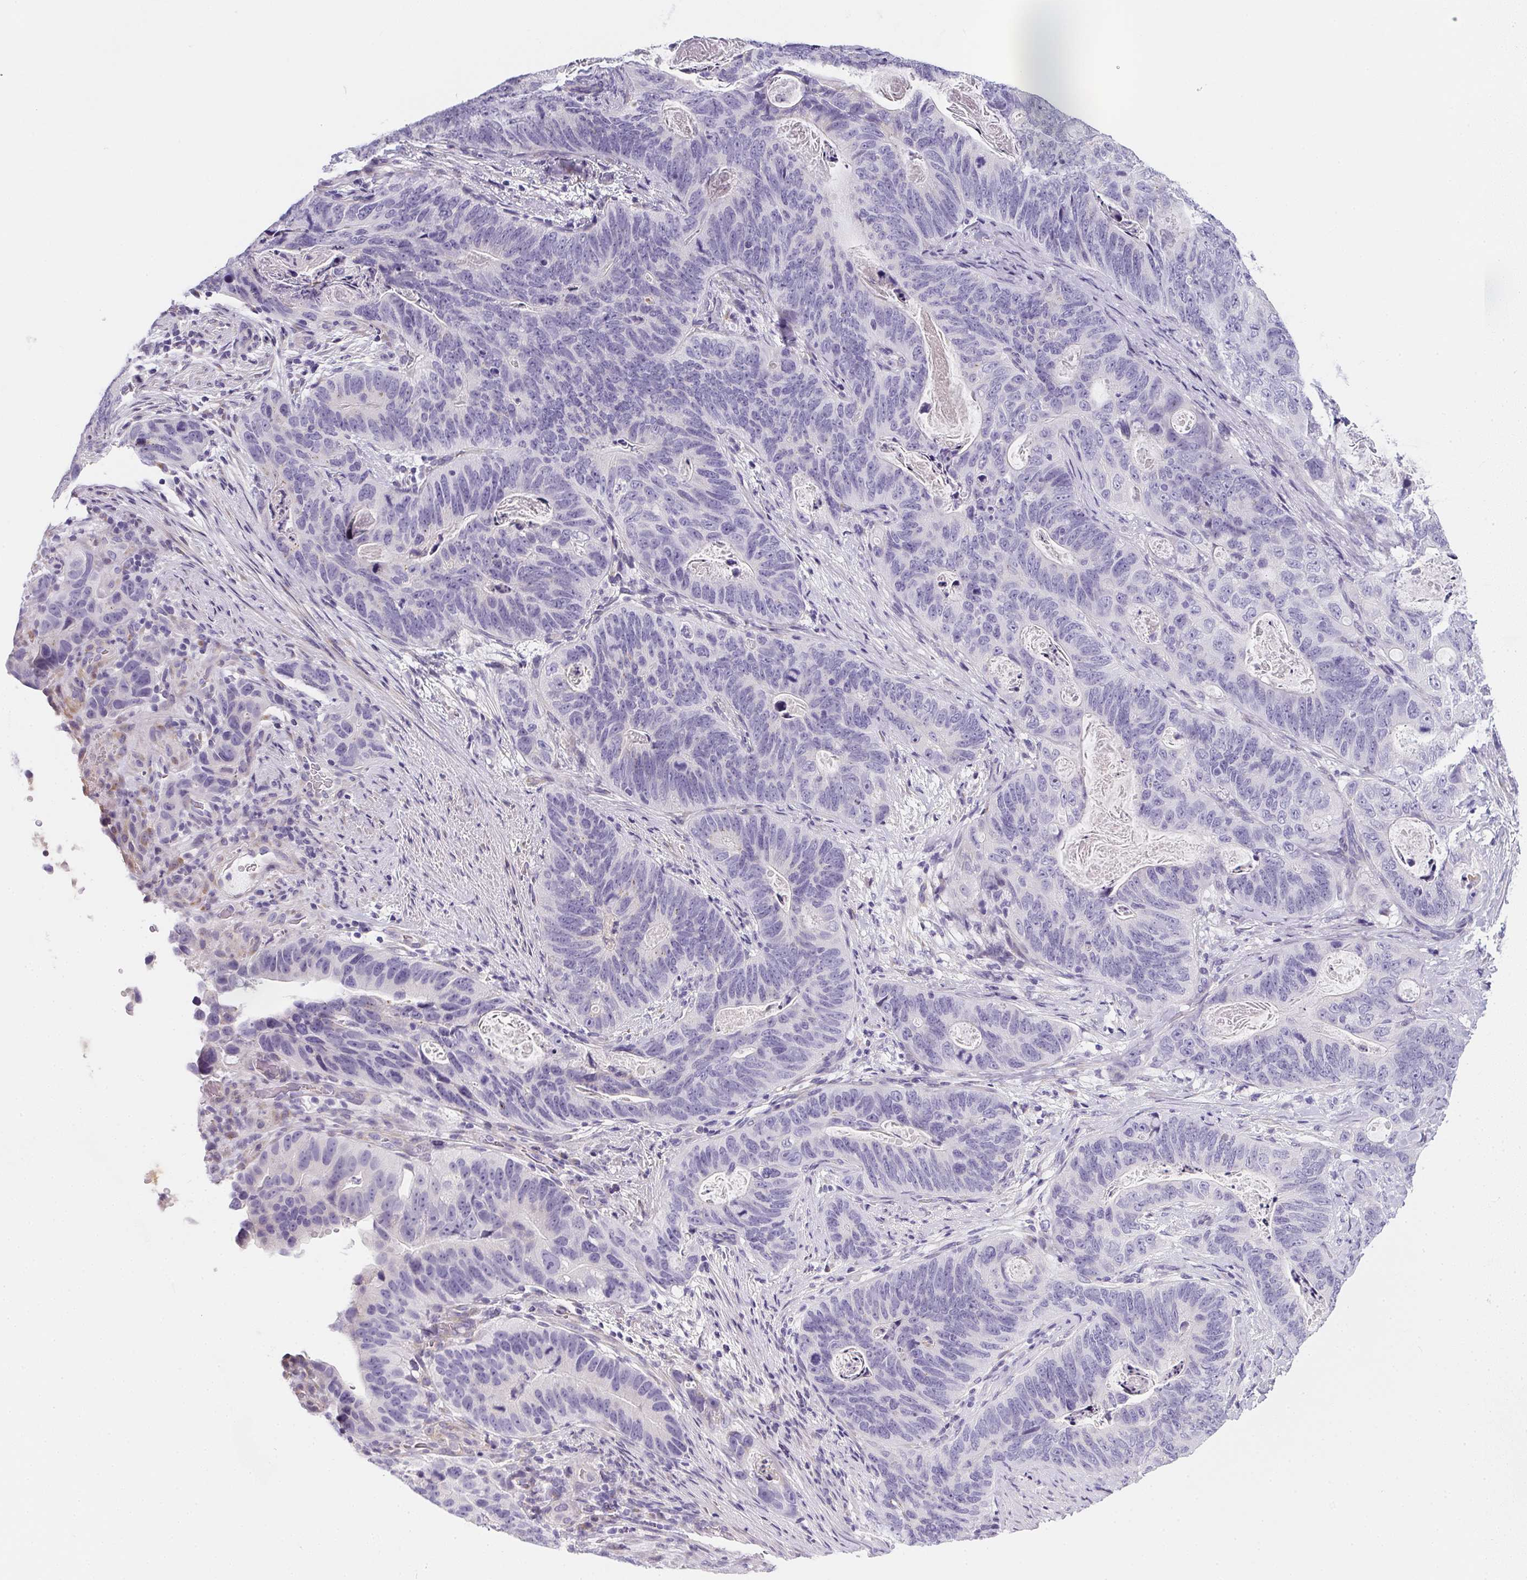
{"staining": {"intensity": "negative", "quantity": "none", "location": "none"}, "tissue": "stomach cancer", "cell_type": "Tumor cells", "image_type": "cancer", "snomed": [{"axis": "morphology", "description": "Normal tissue, NOS"}, {"axis": "morphology", "description": "Adenocarcinoma, NOS"}, {"axis": "topography", "description": "Stomach"}], "caption": "High power microscopy photomicrograph of an immunohistochemistry histopathology image of stomach adenocarcinoma, revealing no significant positivity in tumor cells.", "gene": "MAP1A", "patient": {"sex": "female", "age": 89}}